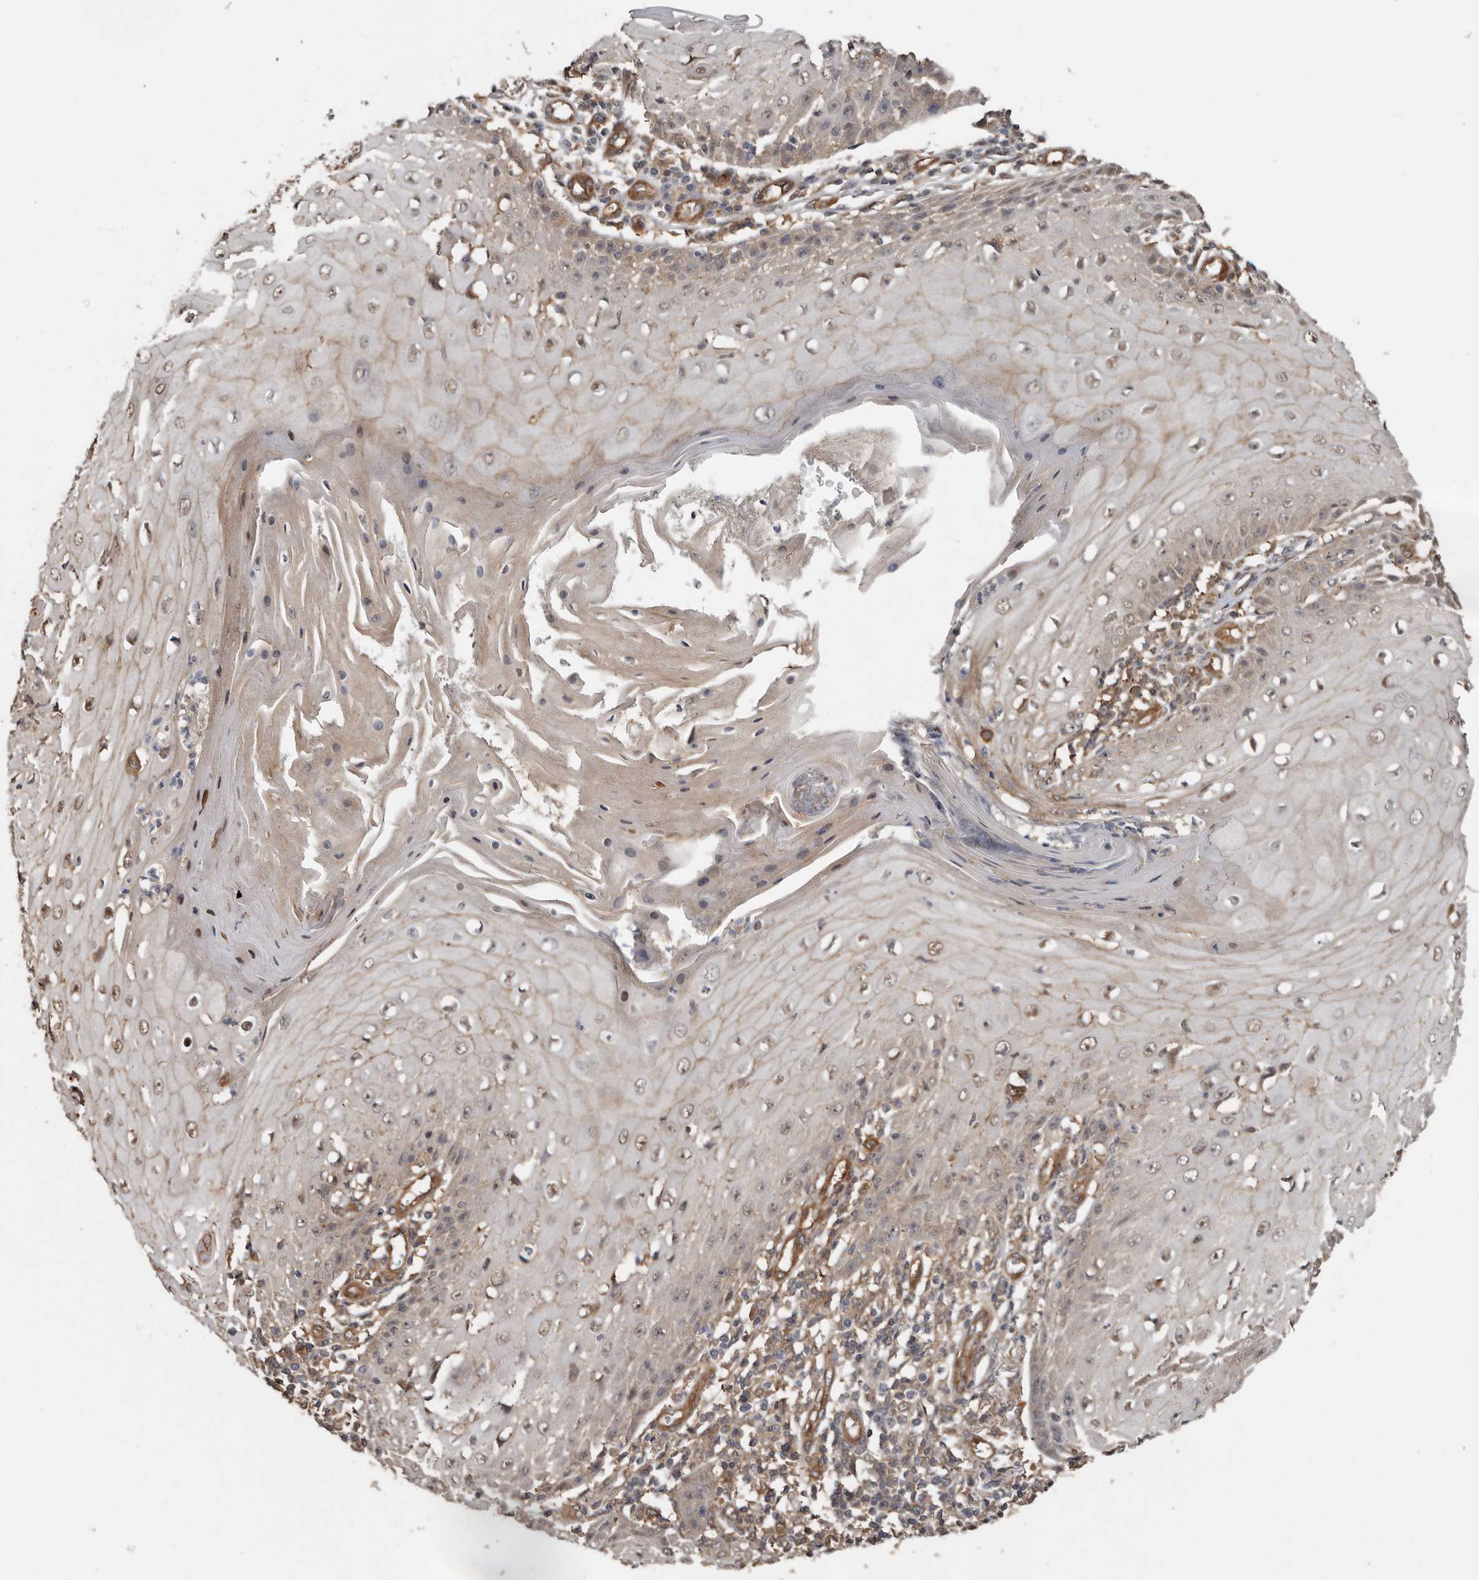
{"staining": {"intensity": "weak", "quantity": ">75%", "location": "nuclear"}, "tissue": "skin cancer", "cell_type": "Tumor cells", "image_type": "cancer", "snomed": [{"axis": "morphology", "description": "Squamous cell carcinoma, NOS"}, {"axis": "topography", "description": "Skin"}], "caption": "Protein expression analysis of human skin squamous cell carcinoma reveals weak nuclear positivity in about >75% of tumor cells. The protein is shown in brown color, while the nuclei are stained blue.", "gene": "EXOC3L1", "patient": {"sex": "female", "age": 73}}